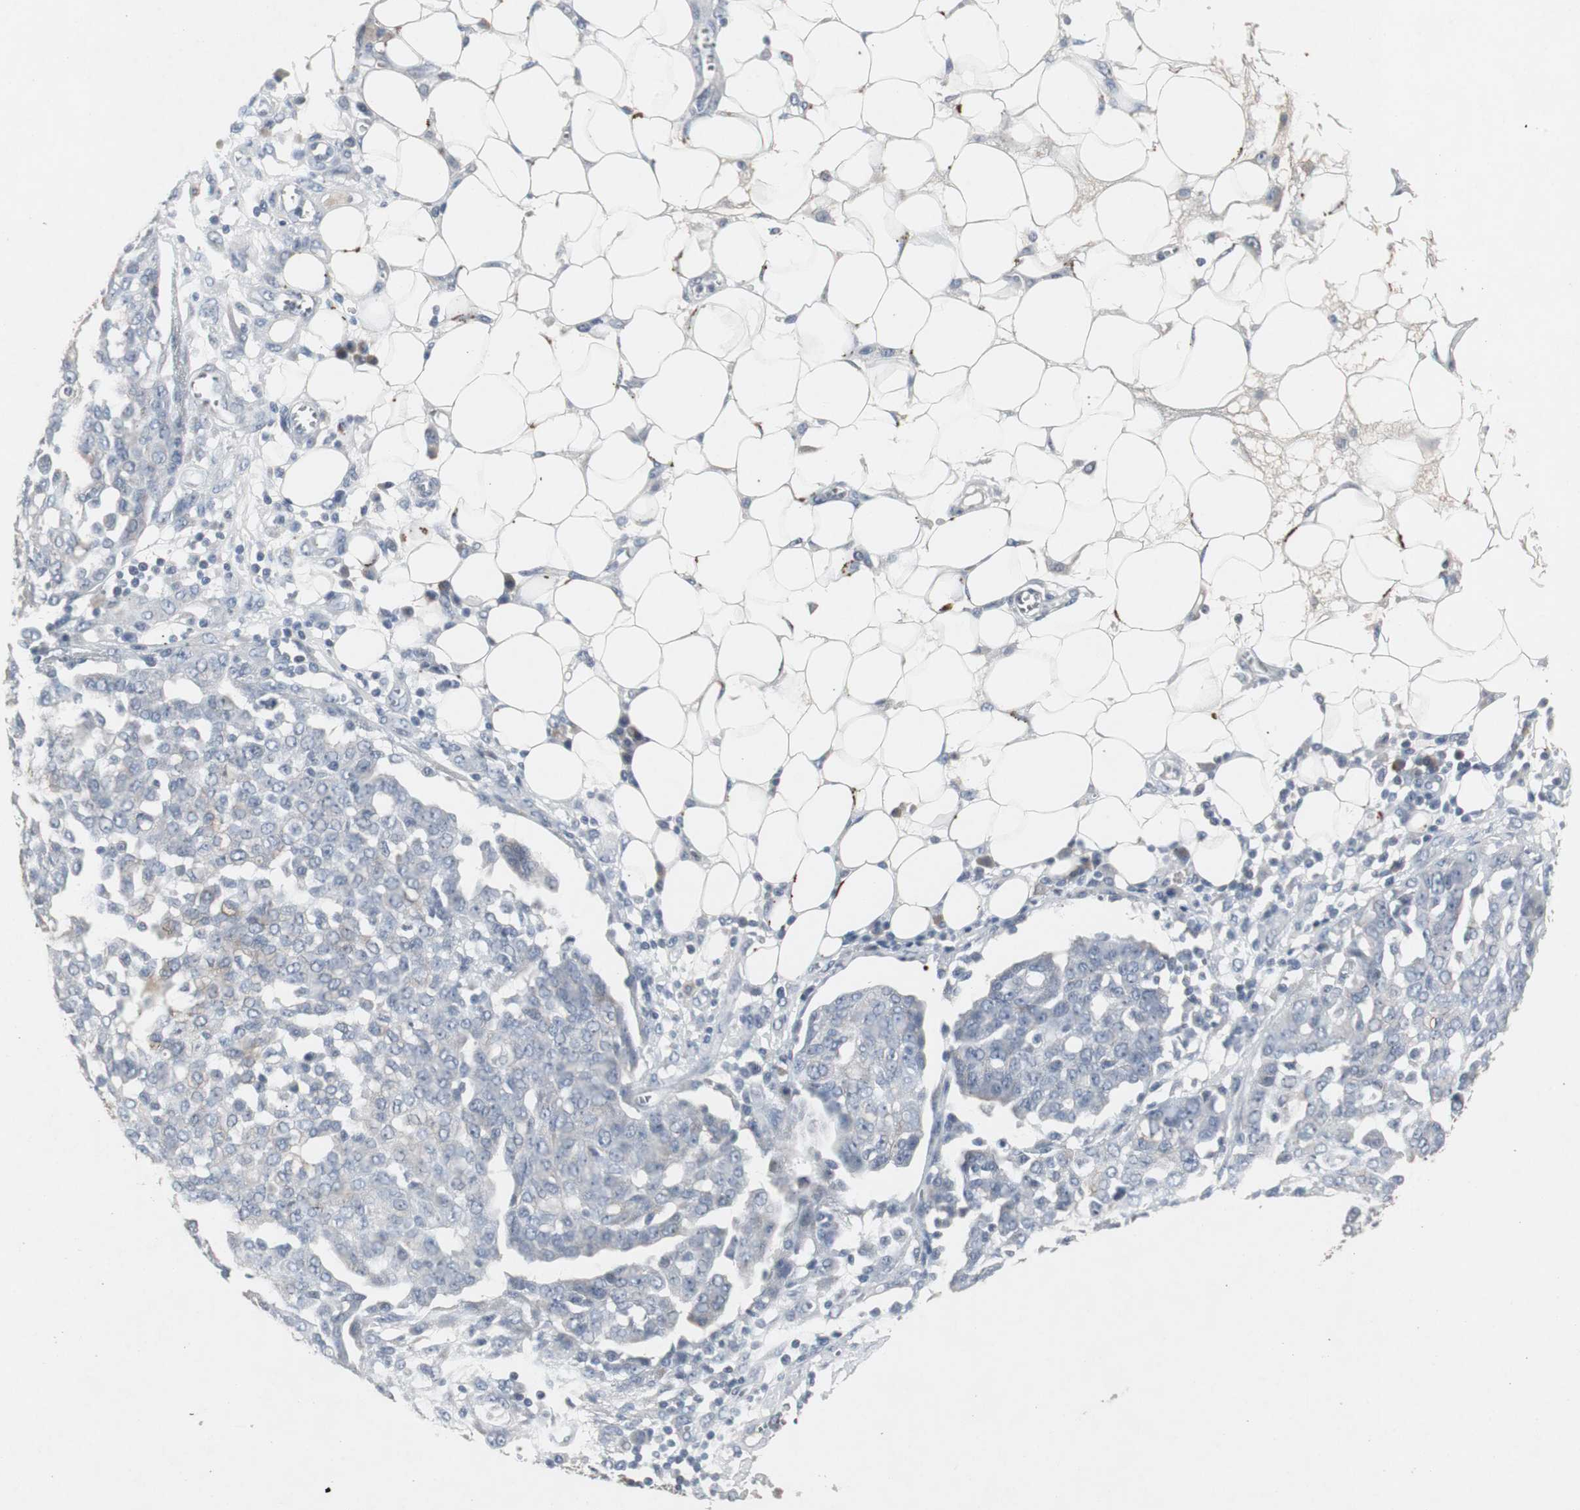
{"staining": {"intensity": "negative", "quantity": "none", "location": "none"}, "tissue": "ovarian cancer", "cell_type": "Tumor cells", "image_type": "cancer", "snomed": [{"axis": "morphology", "description": "Cystadenocarcinoma, serous, NOS"}, {"axis": "topography", "description": "Soft tissue"}, {"axis": "topography", "description": "Ovary"}], "caption": "A histopathology image of ovarian cancer (serous cystadenocarcinoma) stained for a protein shows no brown staining in tumor cells.", "gene": "ACAA1", "patient": {"sex": "female", "age": 57}}